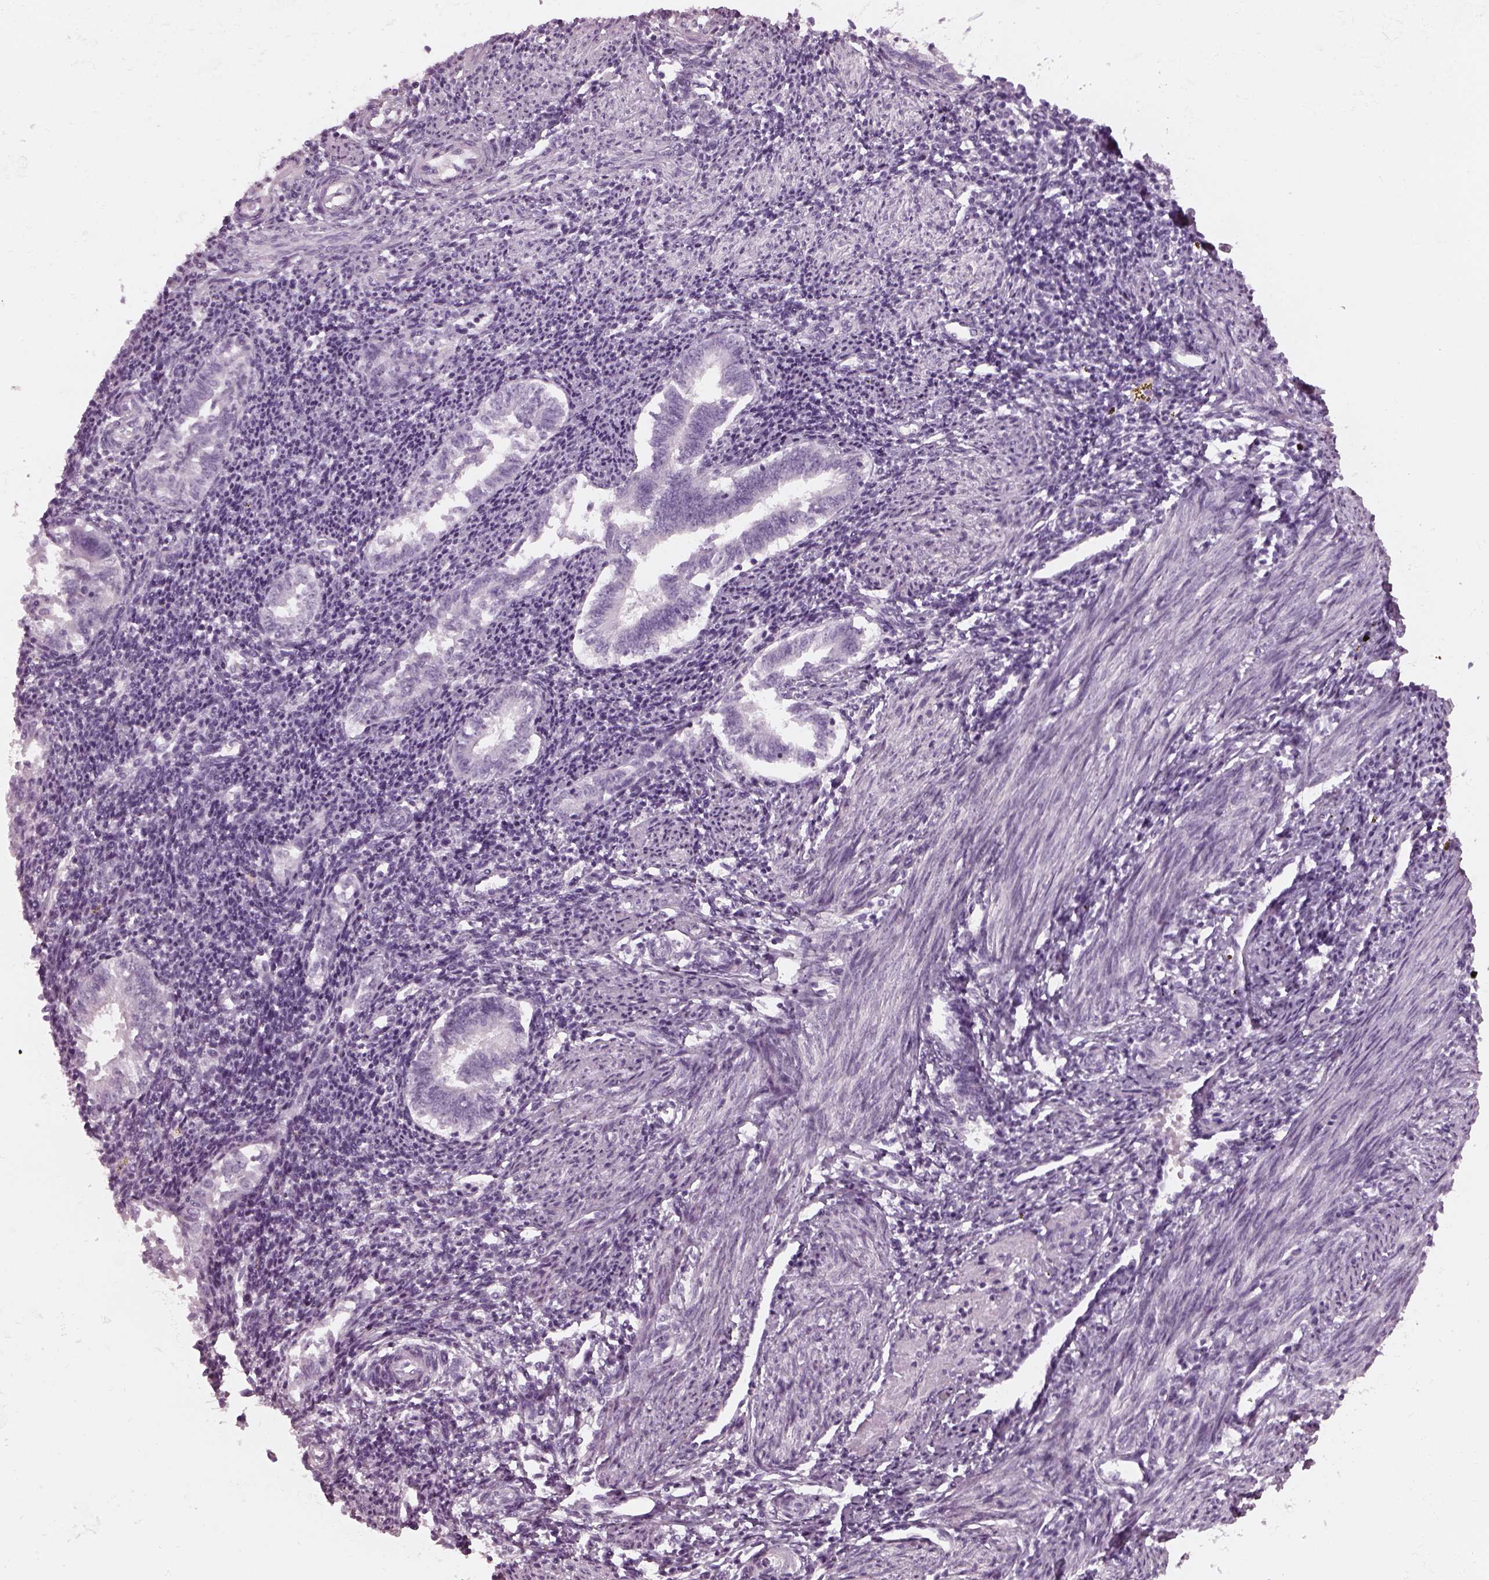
{"staining": {"intensity": "negative", "quantity": "none", "location": "none"}, "tissue": "endometrium", "cell_type": "Cells in endometrial stroma", "image_type": "normal", "snomed": [{"axis": "morphology", "description": "Normal tissue, NOS"}, {"axis": "topography", "description": "Endometrium"}], "caption": "Human endometrium stained for a protein using immunohistochemistry reveals no expression in cells in endometrial stroma.", "gene": "RCVRN", "patient": {"sex": "female", "age": 25}}